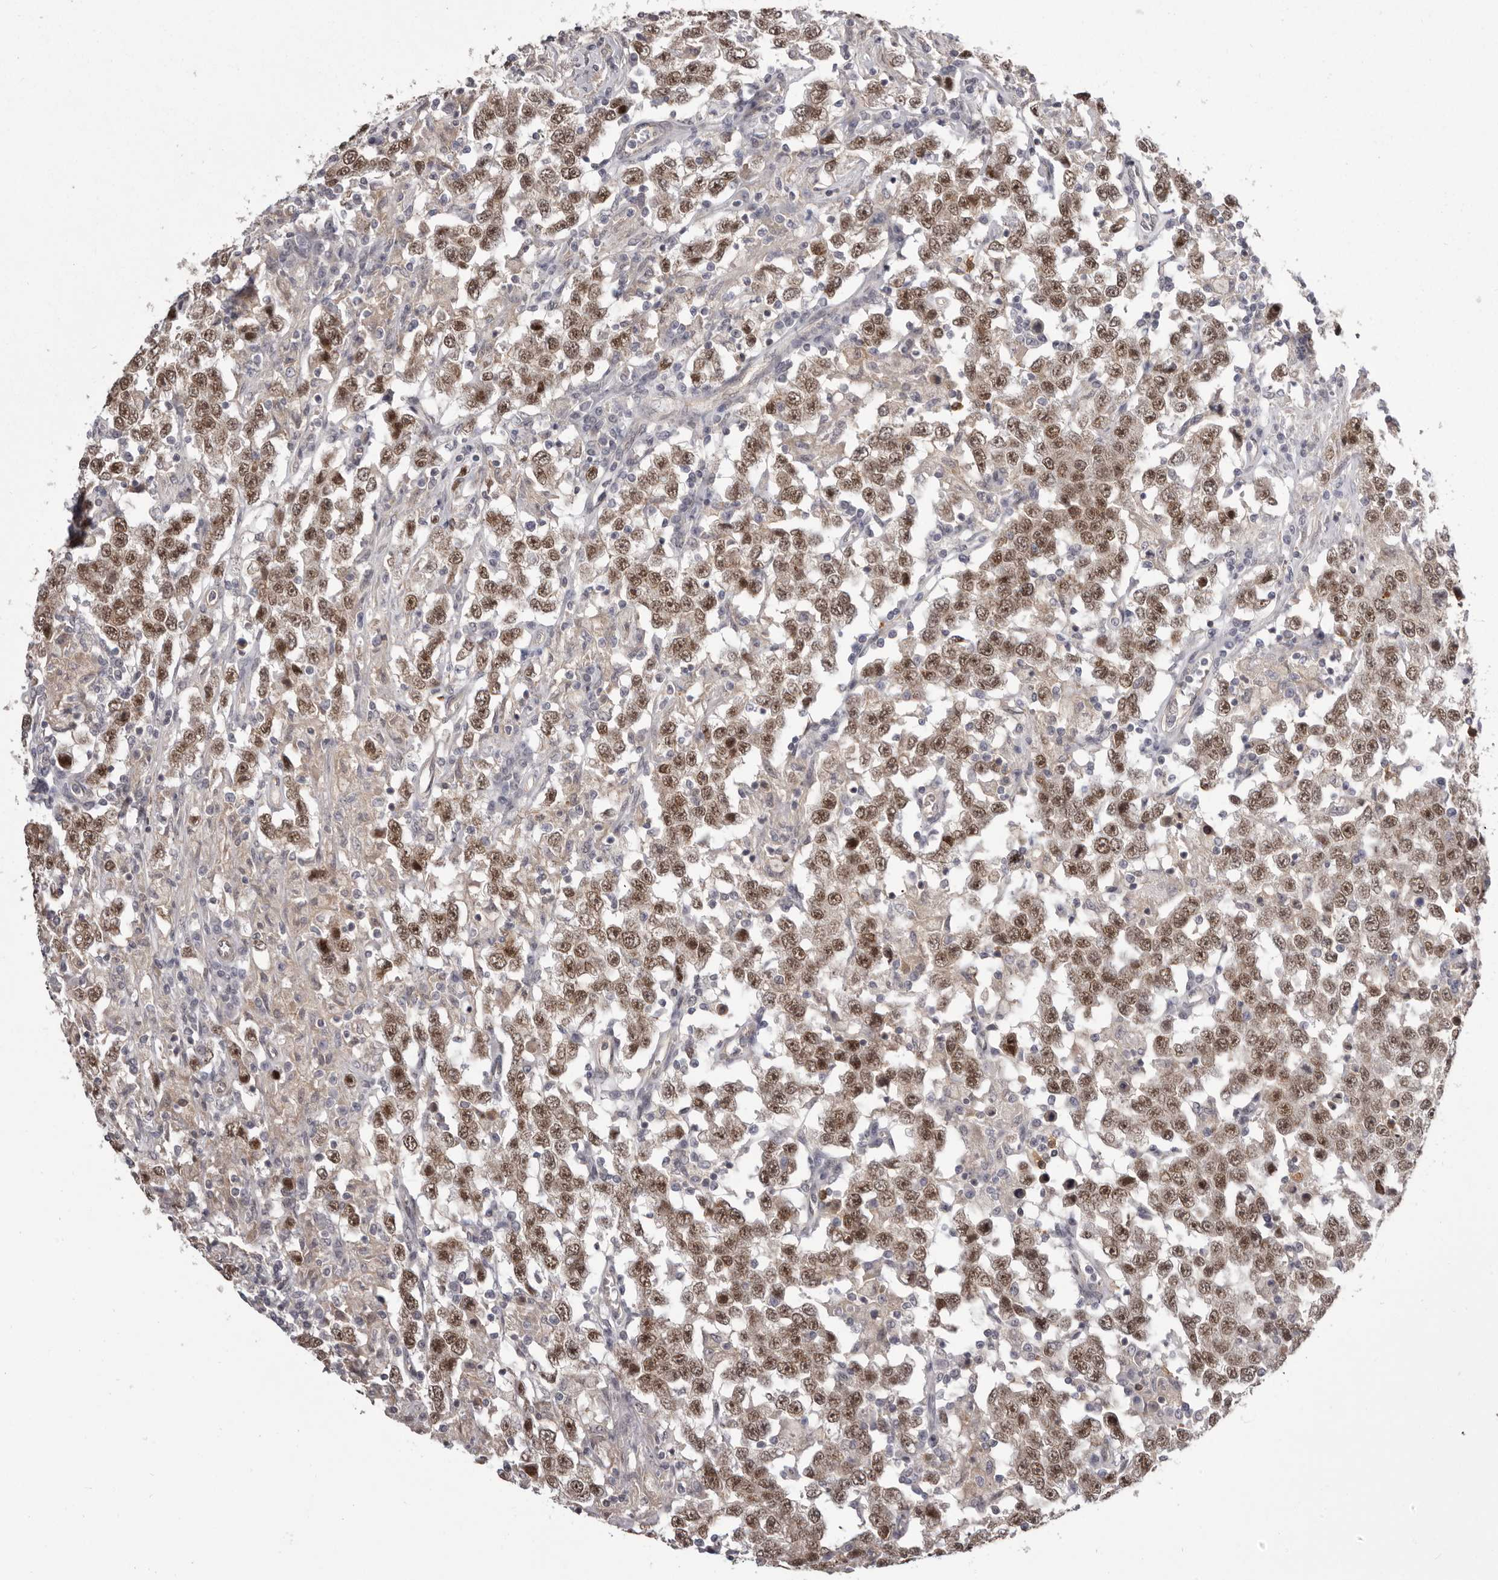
{"staining": {"intensity": "strong", "quantity": ">75%", "location": "nuclear"}, "tissue": "testis cancer", "cell_type": "Tumor cells", "image_type": "cancer", "snomed": [{"axis": "morphology", "description": "Seminoma, NOS"}, {"axis": "topography", "description": "Testis"}], "caption": "This photomicrograph shows immunohistochemistry staining of testis seminoma, with high strong nuclear expression in about >75% of tumor cells.", "gene": "RNF2", "patient": {"sex": "male", "age": 41}}